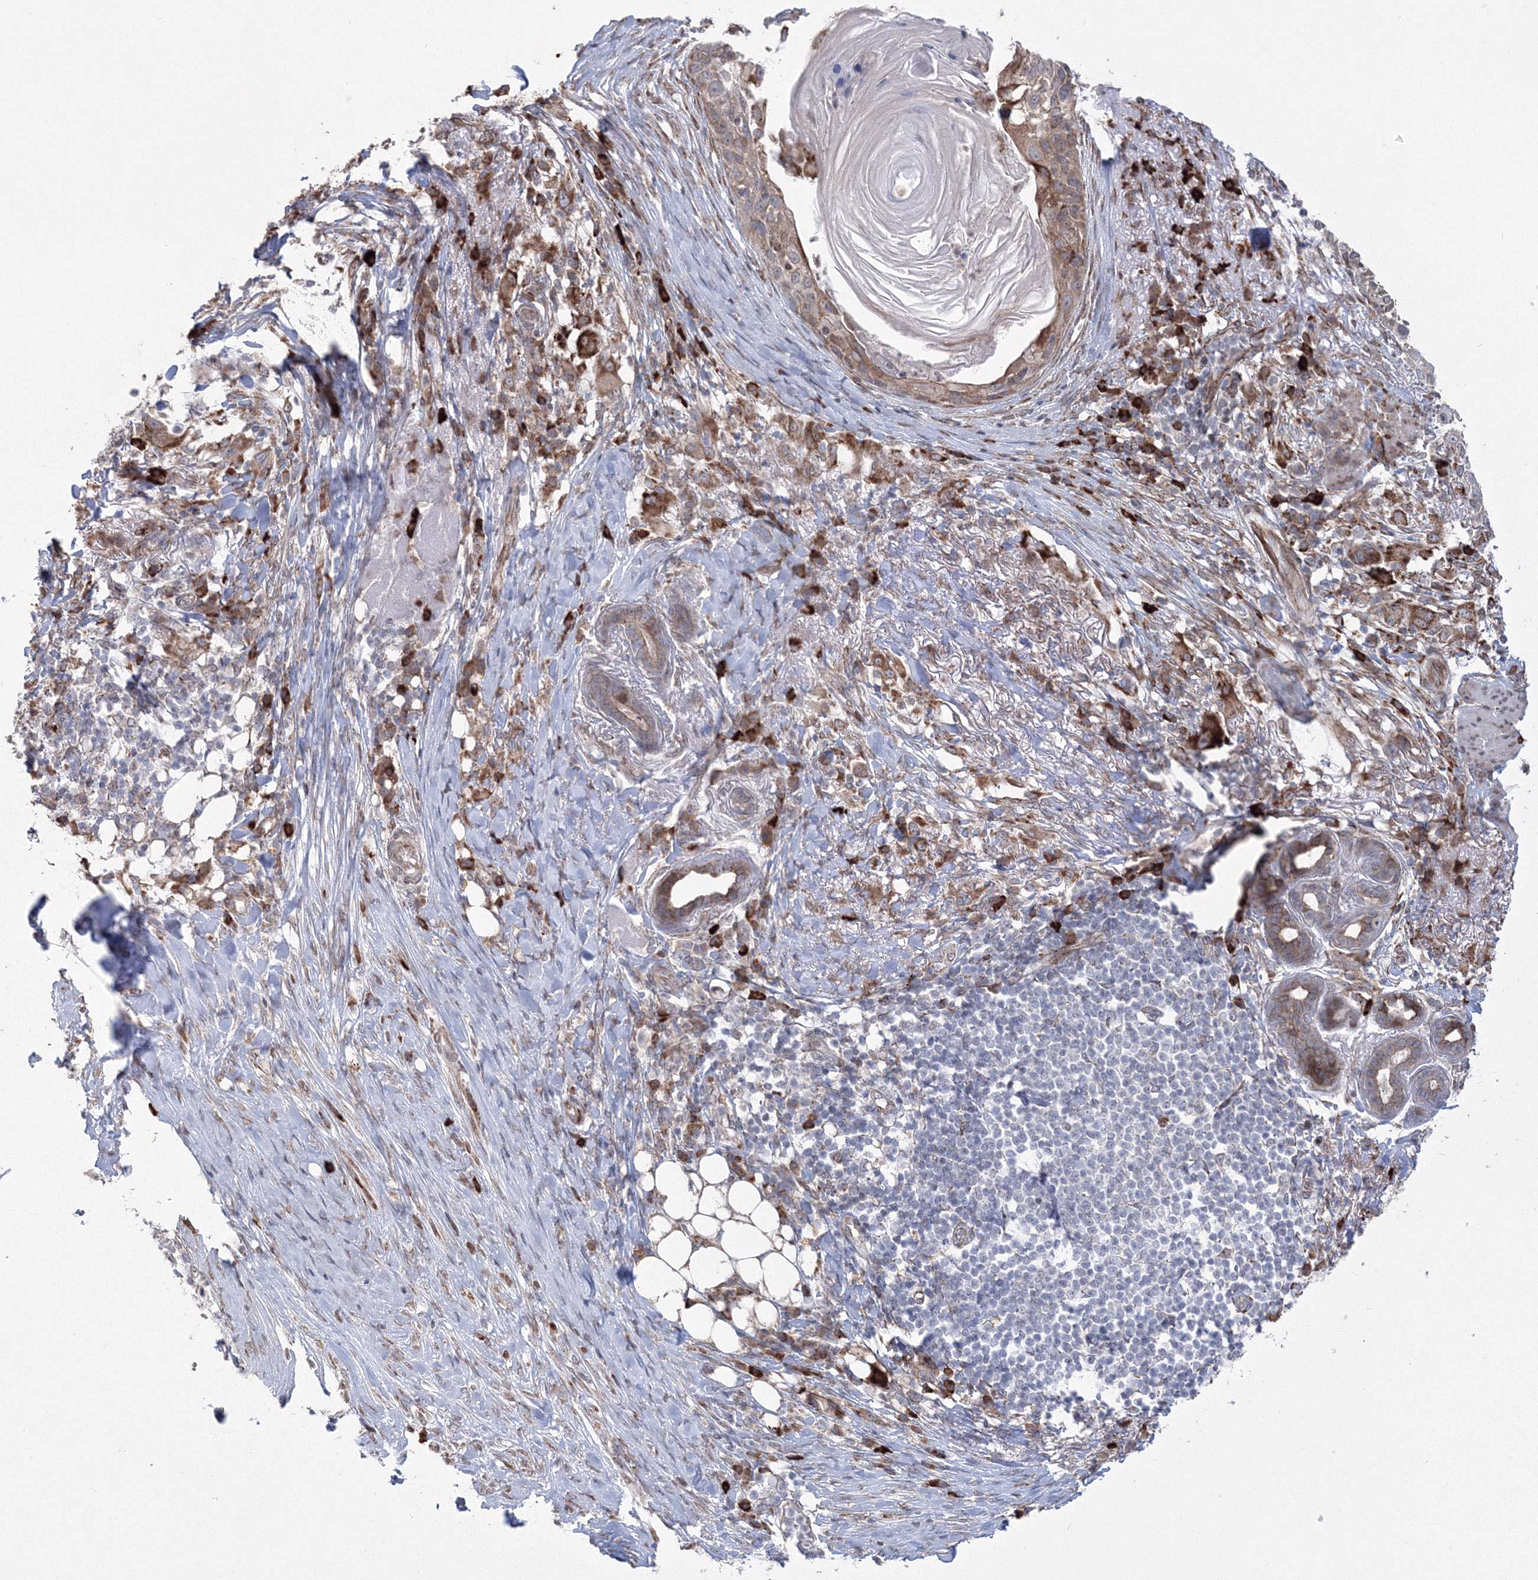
{"staining": {"intensity": "weak", "quantity": "25%-75%", "location": "cytoplasmic/membranous"}, "tissue": "skin cancer", "cell_type": "Tumor cells", "image_type": "cancer", "snomed": [{"axis": "morphology", "description": "Squamous cell carcinoma, NOS"}, {"axis": "topography", "description": "Skin"}], "caption": "Skin cancer stained with a protein marker demonstrates weak staining in tumor cells.", "gene": "EFCAB12", "patient": {"sex": "female", "age": 44}}